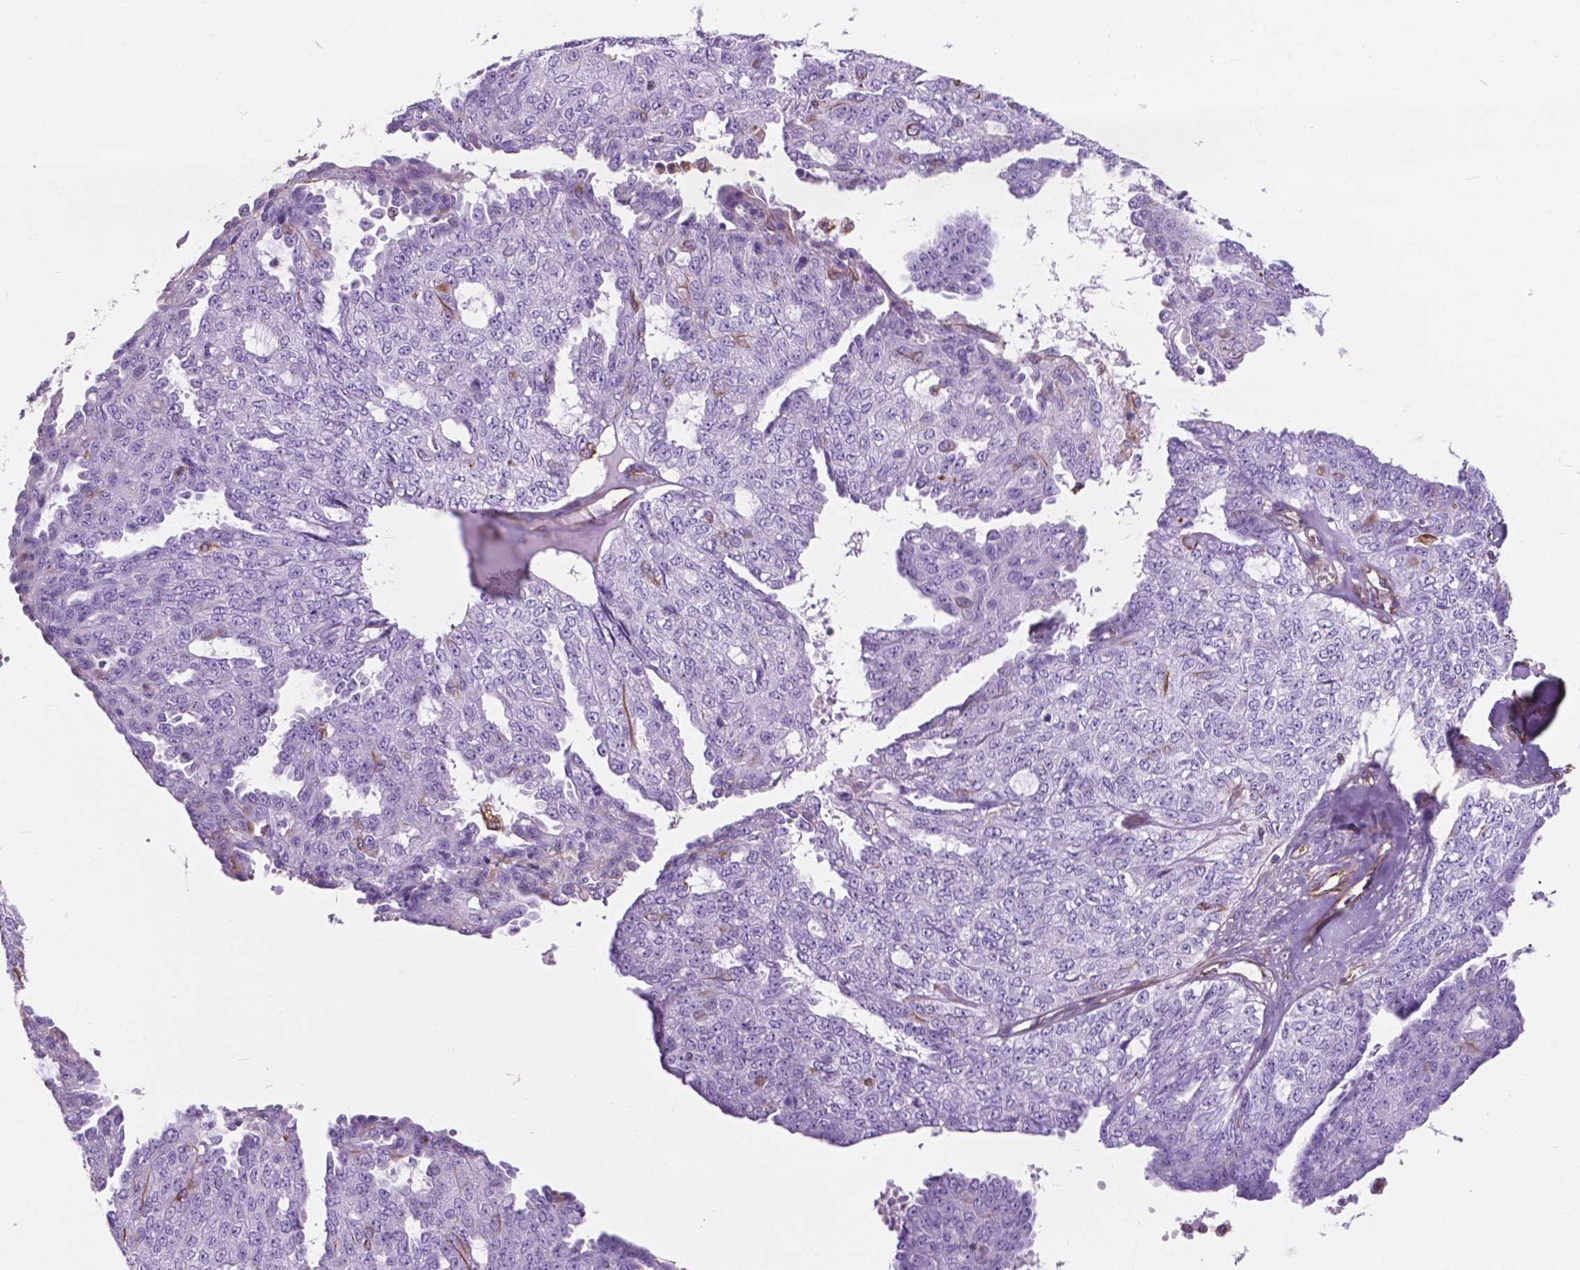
{"staining": {"intensity": "negative", "quantity": "none", "location": "none"}, "tissue": "ovarian cancer", "cell_type": "Tumor cells", "image_type": "cancer", "snomed": [{"axis": "morphology", "description": "Cystadenocarcinoma, serous, NOS"}, {"axis": "topography", "description": "Ovary"}], "caption": "Immunohistochemical staining of human ovarian cancer shows no significant staining in tumor cells.", "gene": "AMOT", "patient": {"sex": "female", "age": 71}}